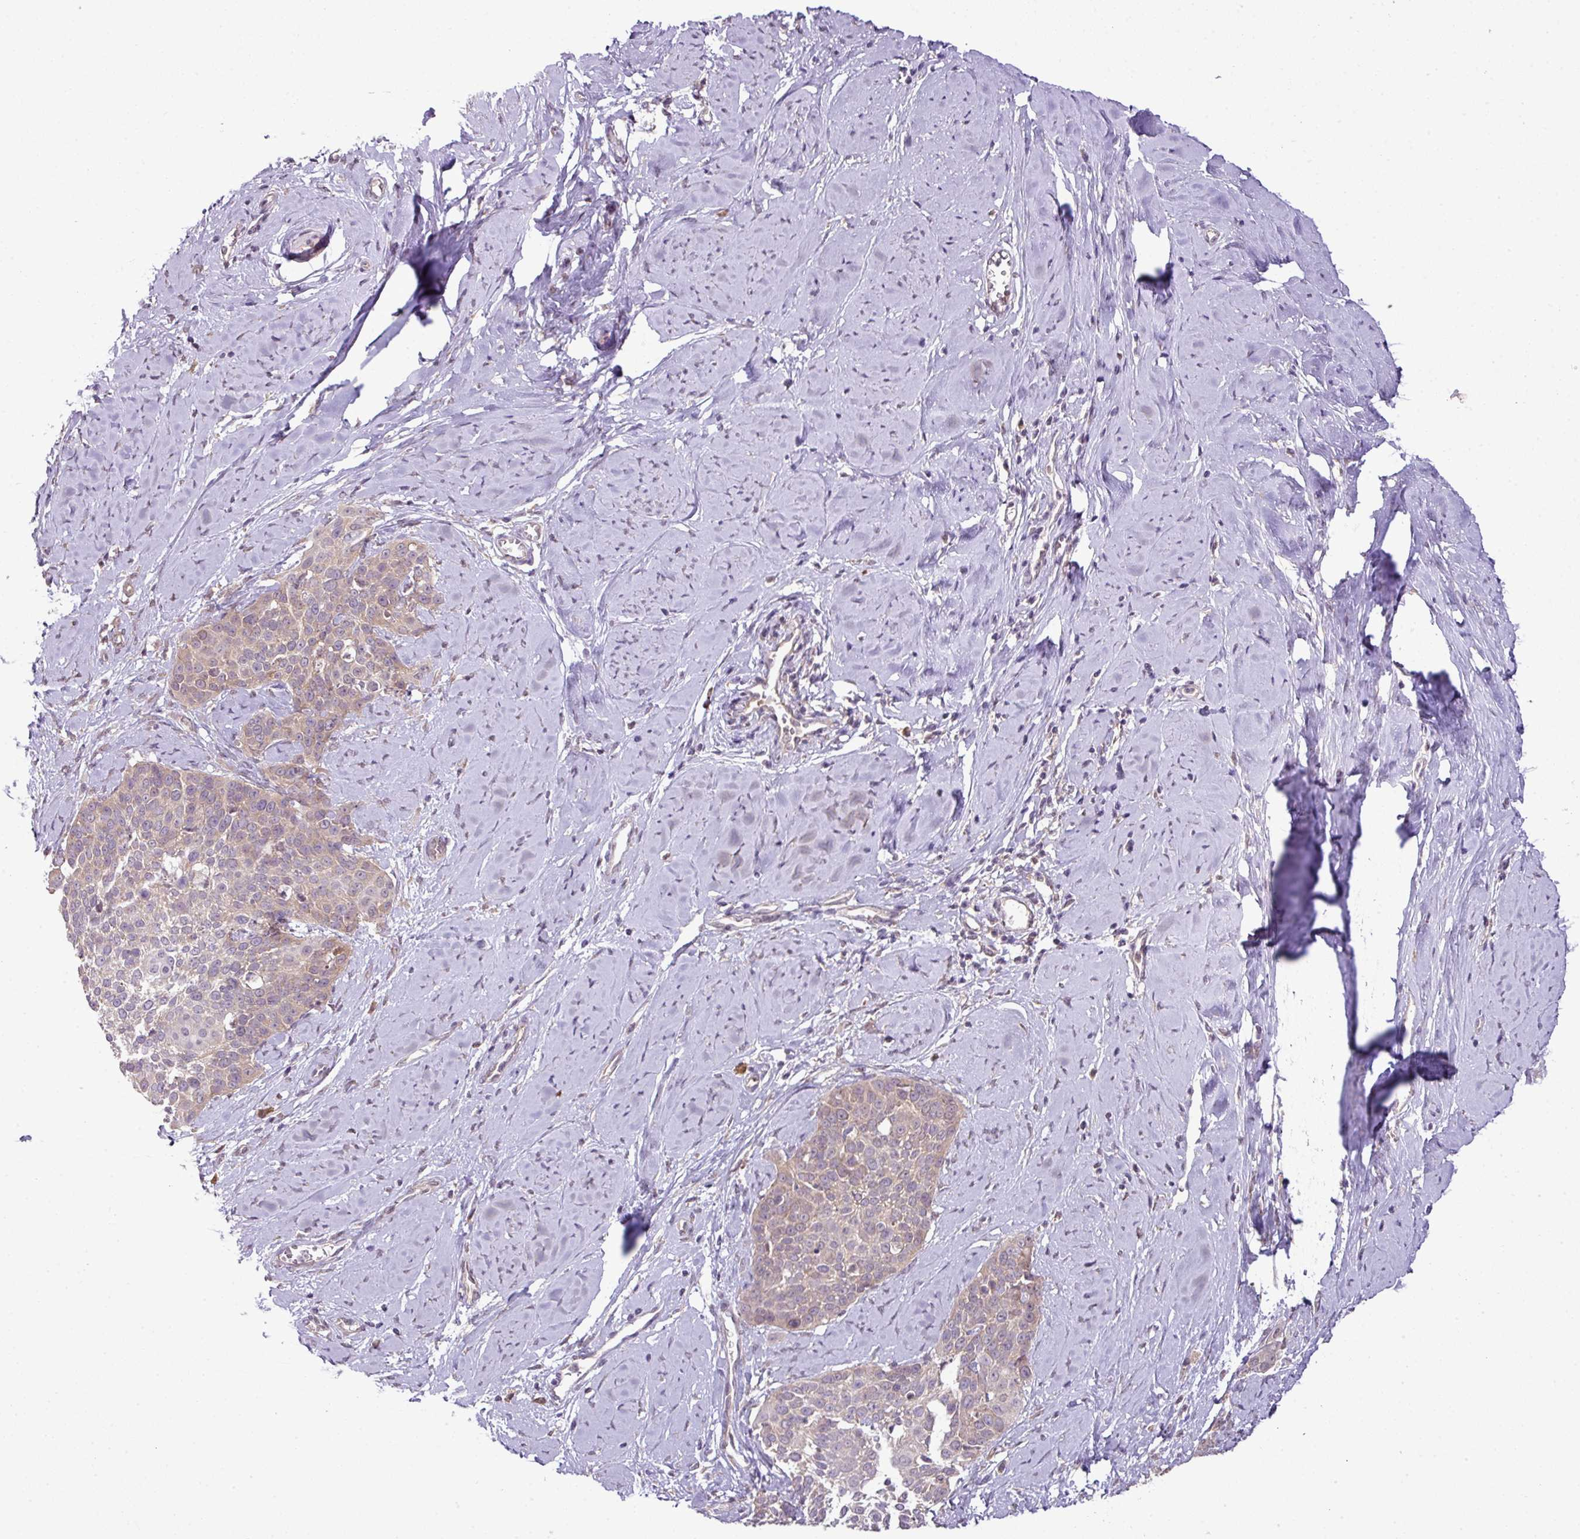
{"staining": {"intensity": "weak", "quantity": "25%-75%", "location": "cytoplasmic/membranous"}, "tissue": "cervical cancer", "cell_type": "Tumor cells", "image_type": "cancer", "snomed": [{"axis": "morphology", "description": "Squamous cell carcinoma, NOS"}, {"axis": "topography", "description": "Cervix"}], "caption": "Tumor cells demonstrate low levels of weak cytoplasmic/membranous staining in about 25%-75% of cells in human cervical squamous cell carcinoma.", "gene": "DNAAF4", "patient": {"sex": "female", "age": 44}}